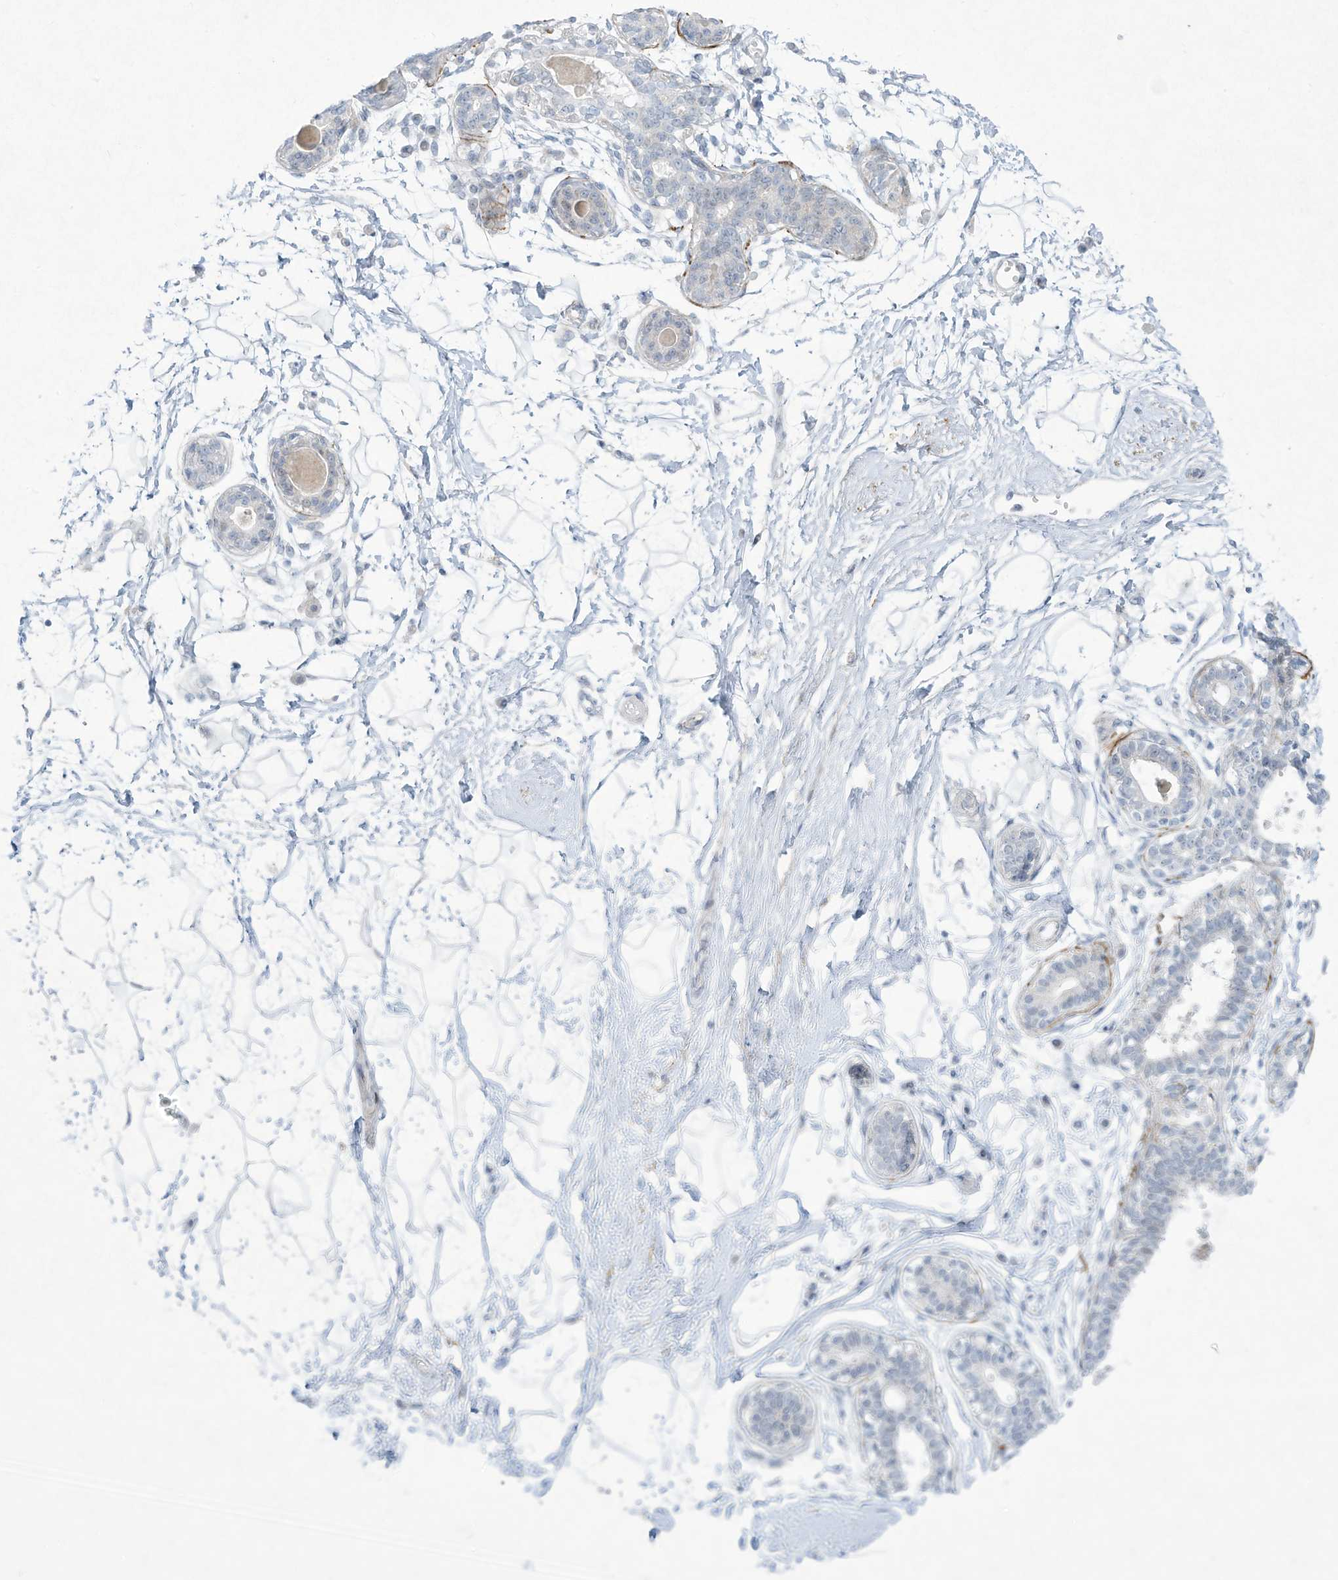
{"staining": {"intensity": "negative", "quantity": "none", "location": "none"}, "tissue": "breast", "cell_type": "Adipocytes", "image_type": "normal", "snomed": [{"axis": "morphology", "description": "Normal tissue, NOS"}, {"axis": "topography", "description": "Breast"}], "caption": "Micrograph shows no significant protein expression in adipocytes of benign breast. (DAB IHC with hematoxylin counter stain).", "gene": "PAX6", "patient": {"sex": "female", "age": 45}}